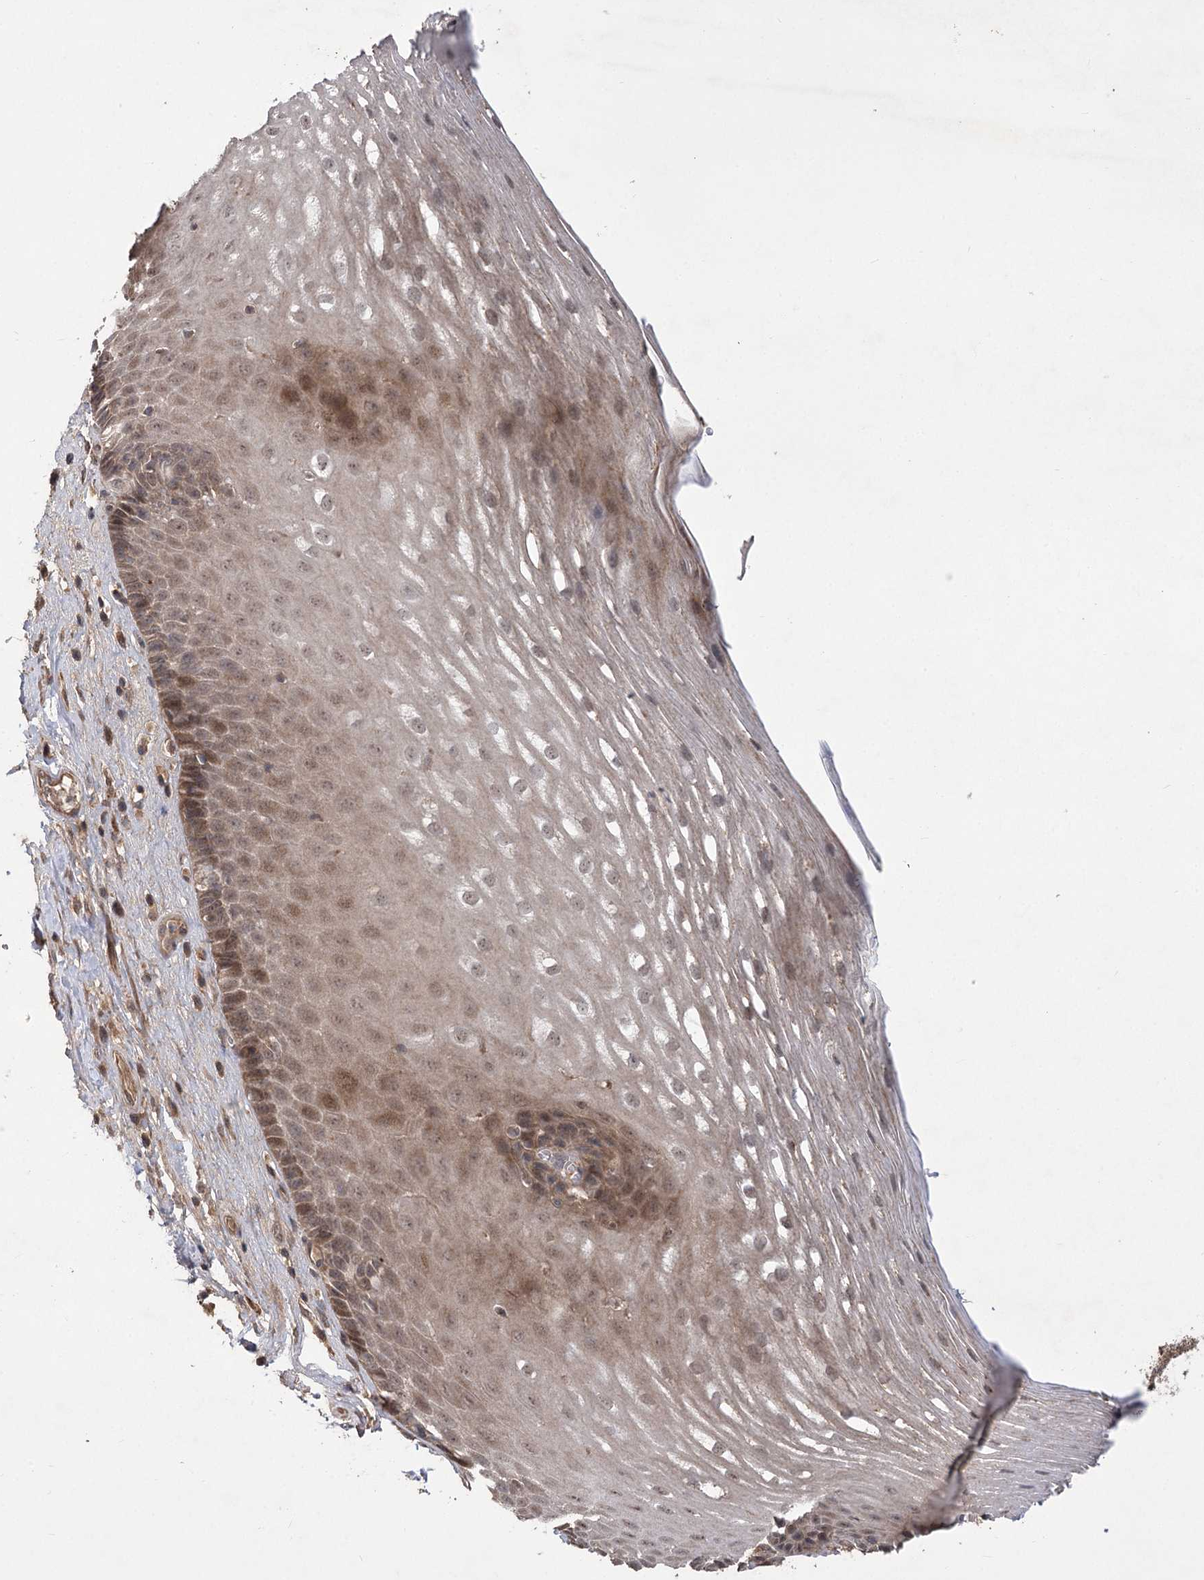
{"staining": {"intensity": "moderate", "quantity": "25%-75%", "location": "cytoplasmic/membranous,nuclear"}, "tissue": "esophagus", "cell_type": "Squamous epithelial cells", "image_type": "normal", "snomed": [{"axis": "morphology", "description": "Normal tissue, NOS"}, {"axis": "topography", "description": "Esophagus"}], "caption": "The micrograph demonstrates a brown stain indicating the presence of a protein in the cytoplasmic/membranous,nuclear of squamous epithelial cells in esophagus.", "gene": "TENM2", "patient": {"sex": "male", "age": 62}}